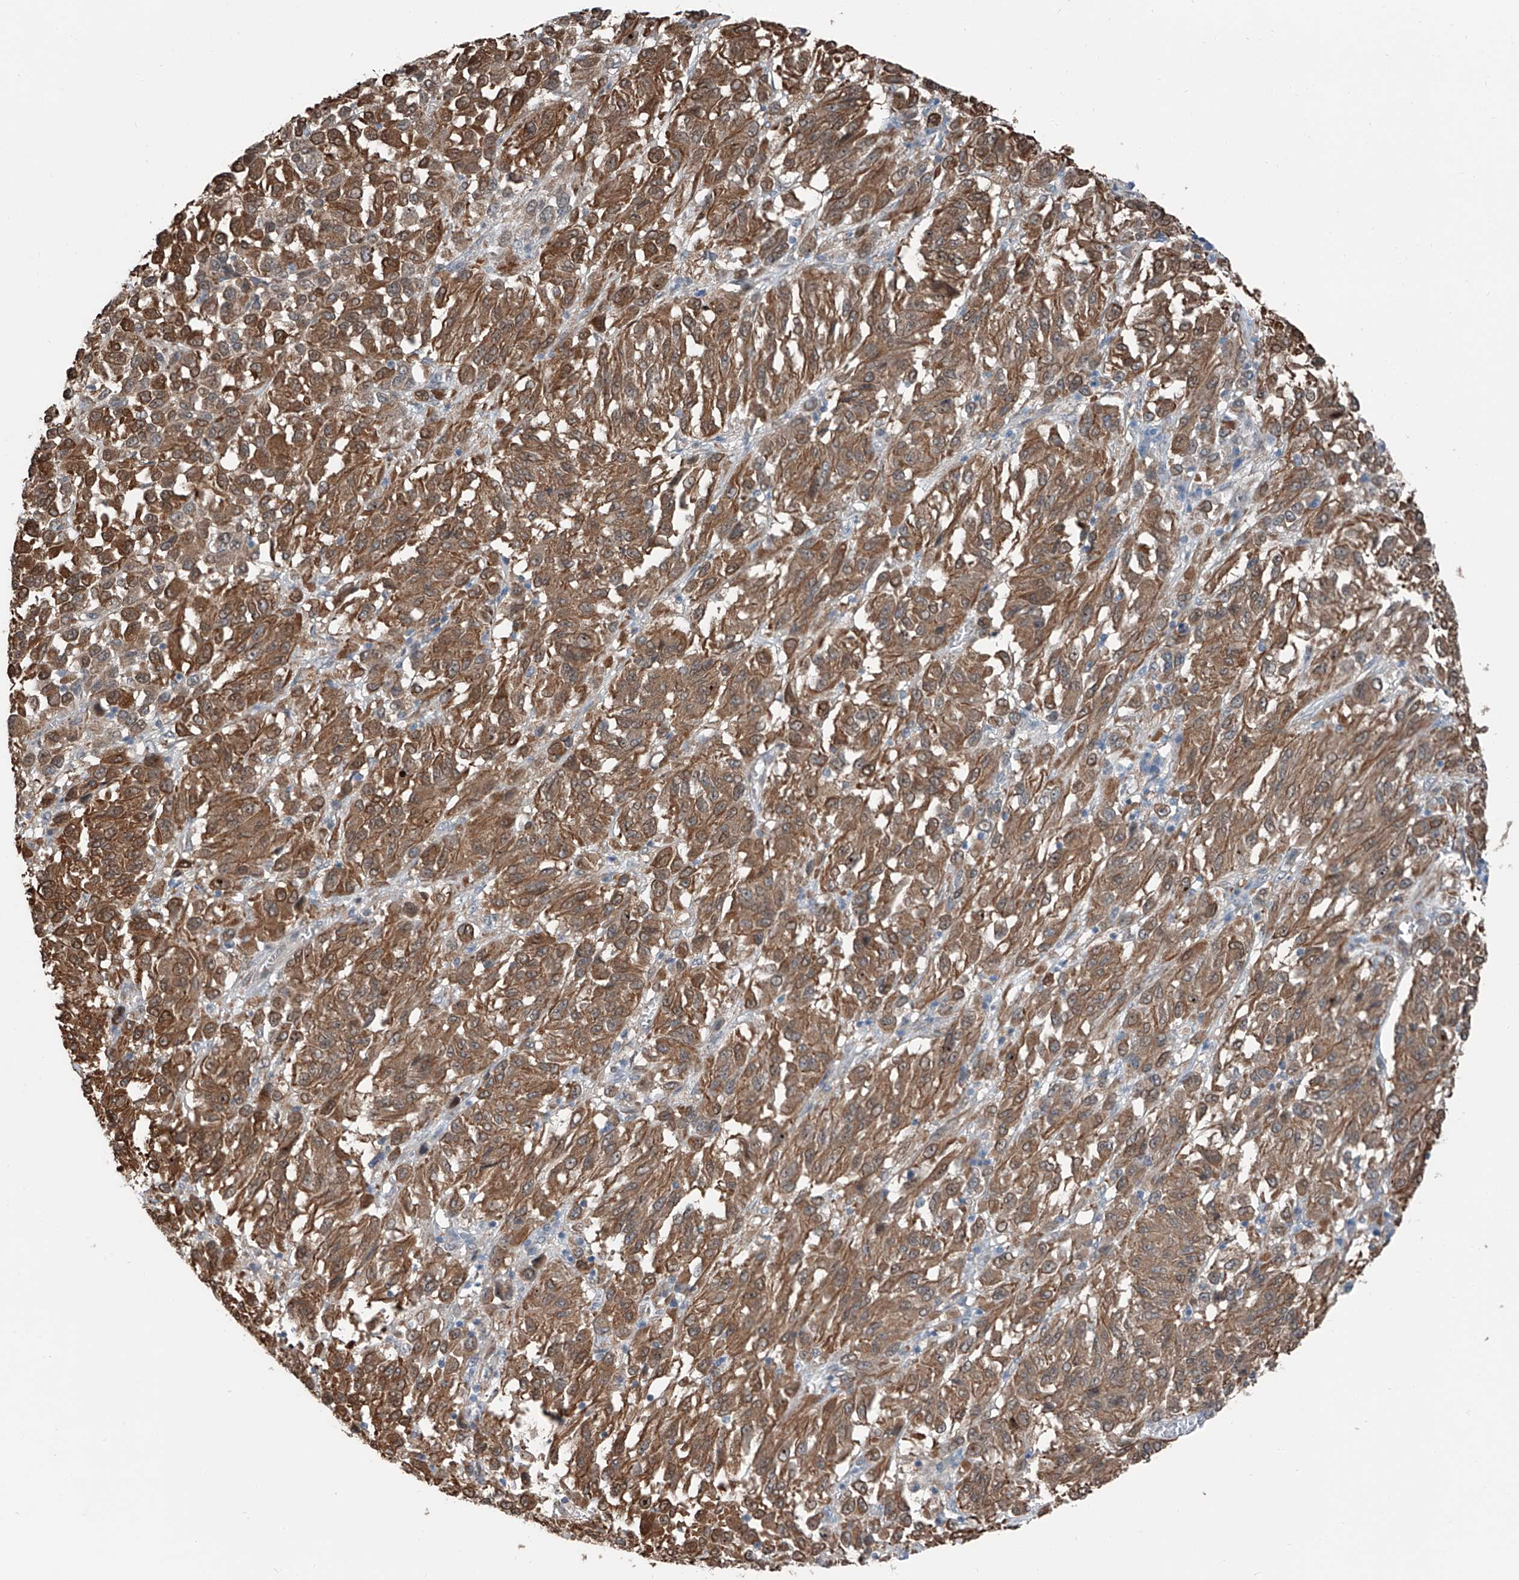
{"staining": {"intensity": "moderate", "quantity": ">75%", "location": "cytoplasmic/membranous"}, "tissue": "melanoma", "cell_type": "Tumor cells", "image_type": "cancer", "snomed": [{"axis": "morphology", "description": "Malignant melanoma, Metastatic site"}, {"axis": "topography", "description": "Lung"}], "caption": "Melanoma tissue reveals moderate cytoplasmic/membranous staining in about >75% of tumor cells, visualized by immunohistochemistry. (DAB IHC with brightfield microscopy, high magnification).", "gene": "HSPA6", "patient": {"sex": "male", "age": 64}}